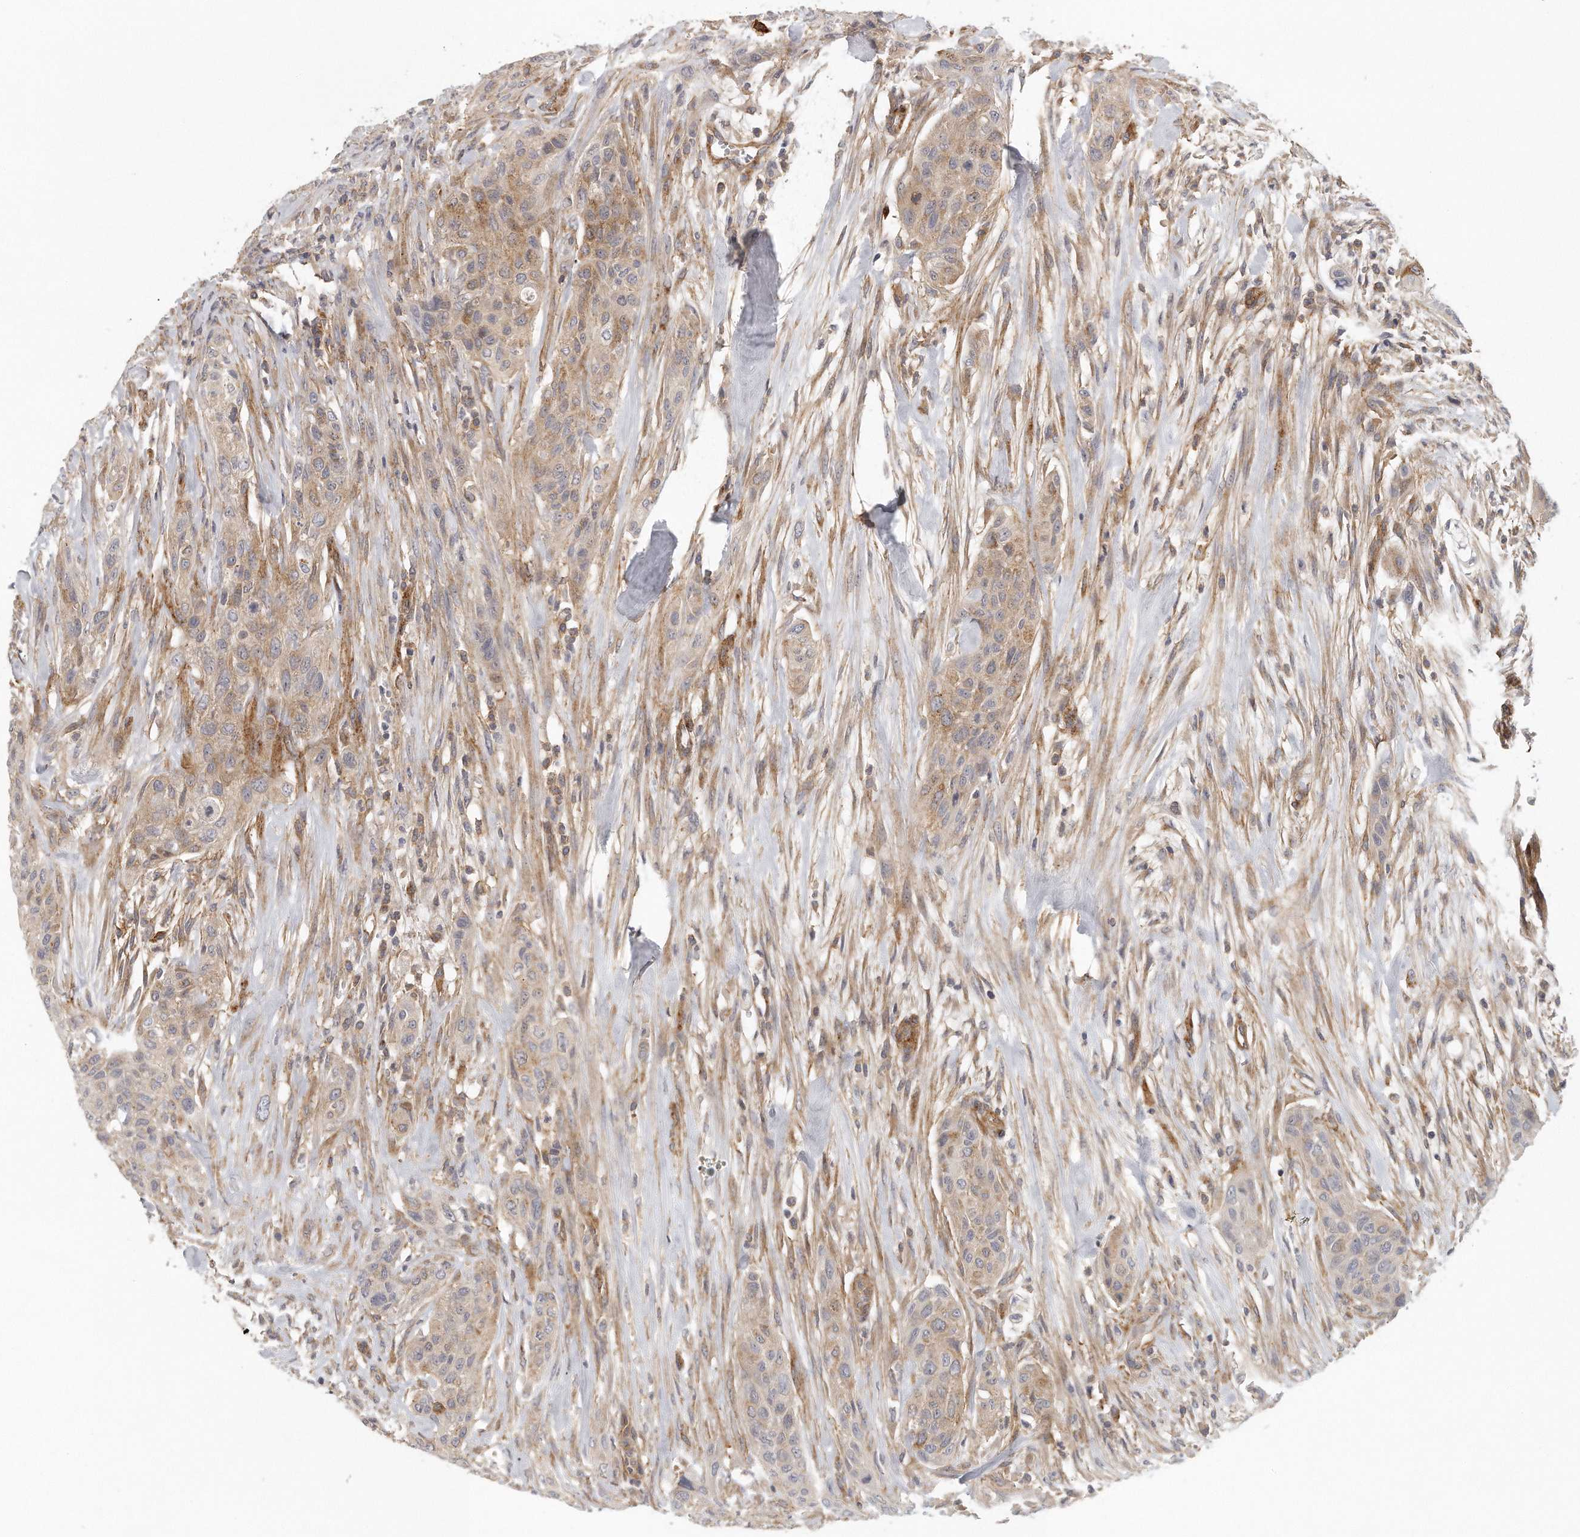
{"staining": {"intensity": "weak", "quantity": "25%-75%", "location": "cytoplasmic/membranous"}, "tissue": "urothelial cancer", "cell_type": "Tumor cells", "image_type": "cancer", "snomed": [{"axis": "morphology", "description": "Urothelial carcinoma, High grade"}, {"axis": "topography", "description": "Urinary bladder"}], "caption": "Urothelial carcinoma (high-grade) was stained to show a protein in brown. There is low levels of weak cytoplasmic/membranous expression in approximately 25%-75% of tumor cells.", "gene": "MTERF4", "patient": {"sex": "male", "age": 35}}